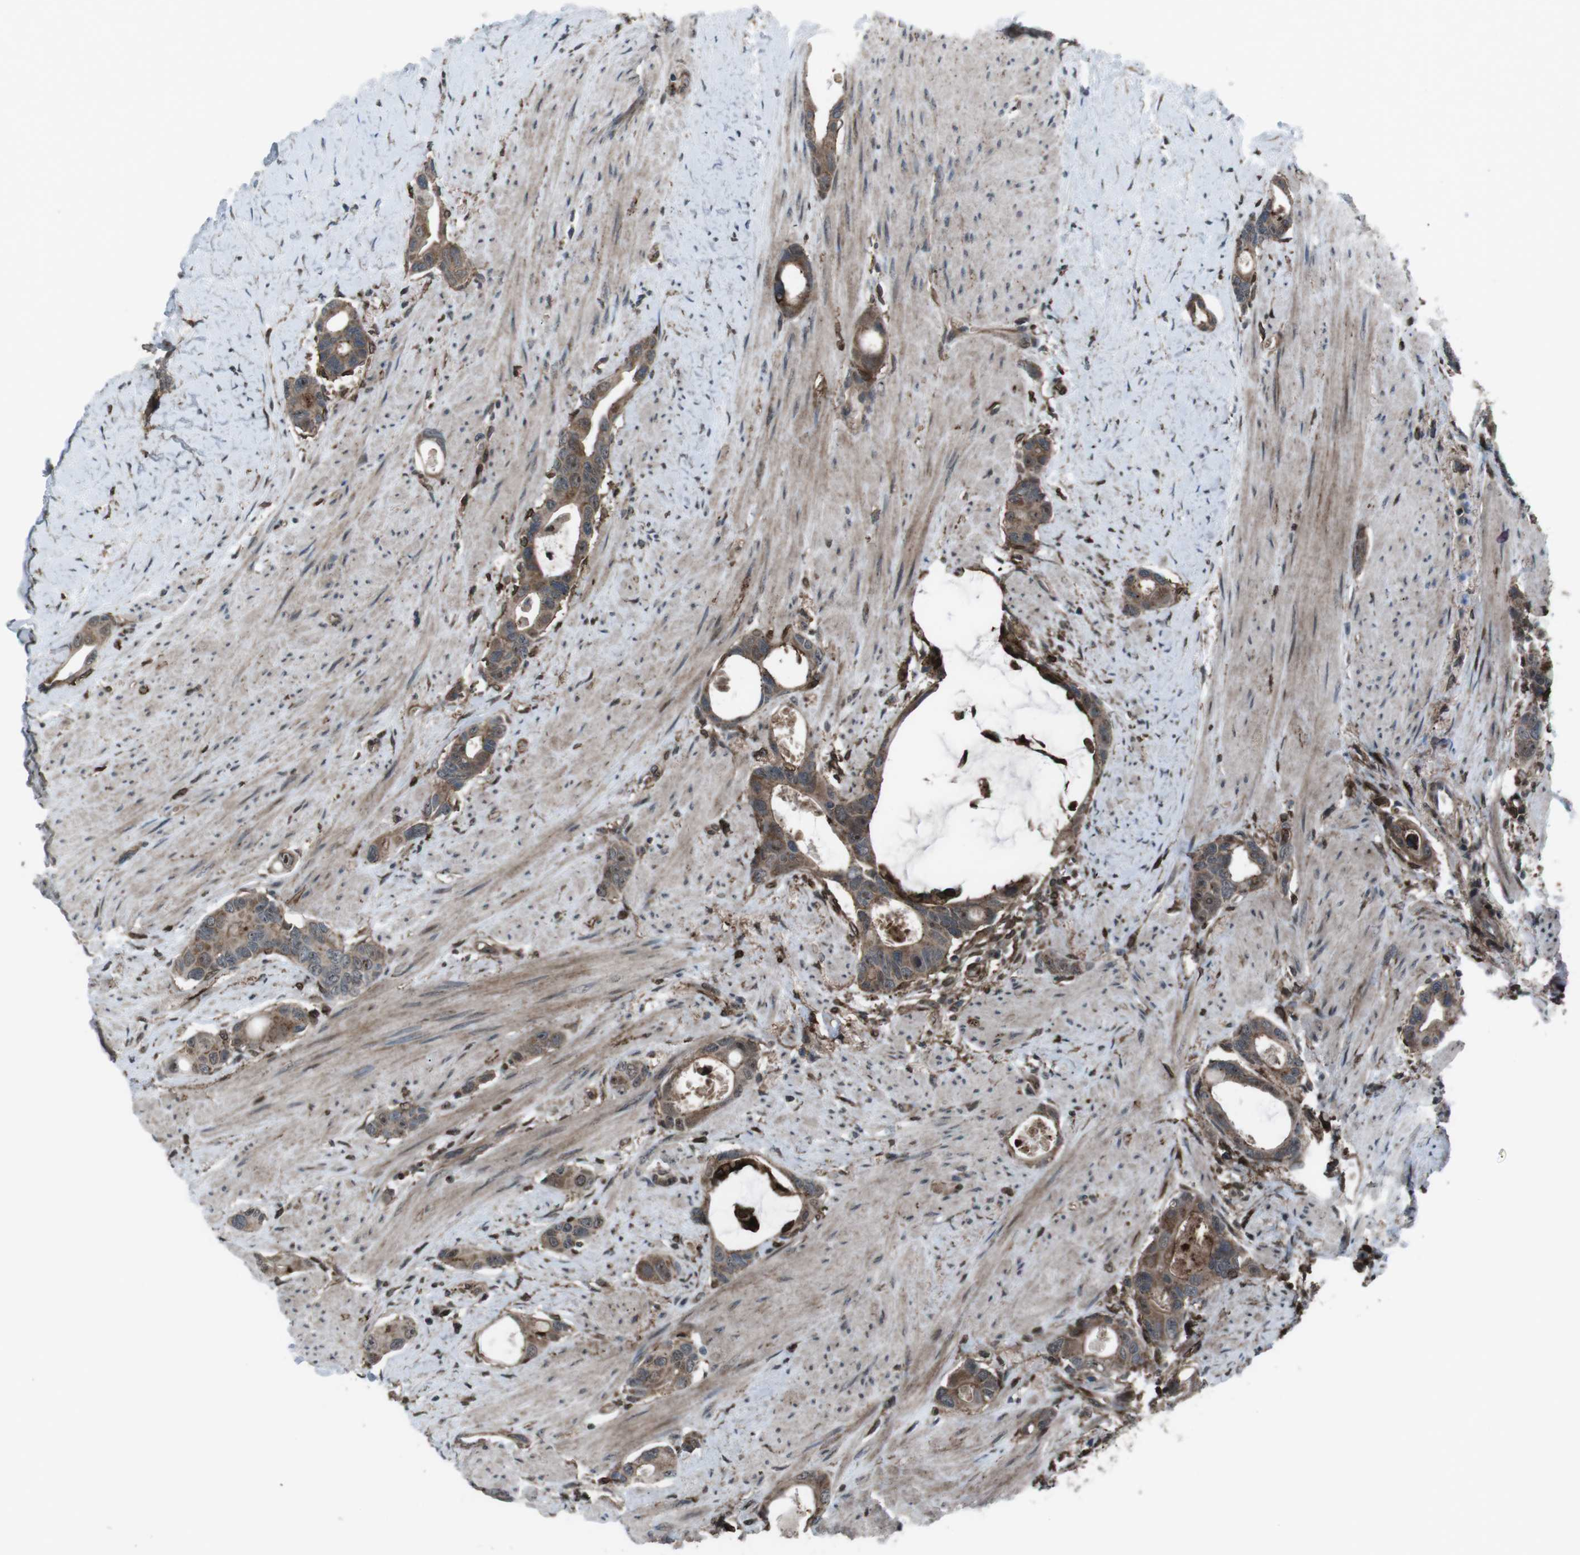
{"staining": {"intensity": "moderate", "quantity": ">75%", "location": "cytoplasmic/membranous"}, "tissue": "colorectal cancer", "cell_type": "Tumor cells", "image_type": "cancer", "snomed": [{"axis": "morphology", "description": "Adenocarcinoma, NOS"}, {"axis": "topography", "description": "Rectum"}], "caption": "Brown immunohistochemical staining in colorectal cancer (adenocarcinoma) exhibits moderate cytoplasmic/membranous staining in about >75% of tumor cells.", "gene": "GDF10", "patient": {"sex": "male", "age": 51}}